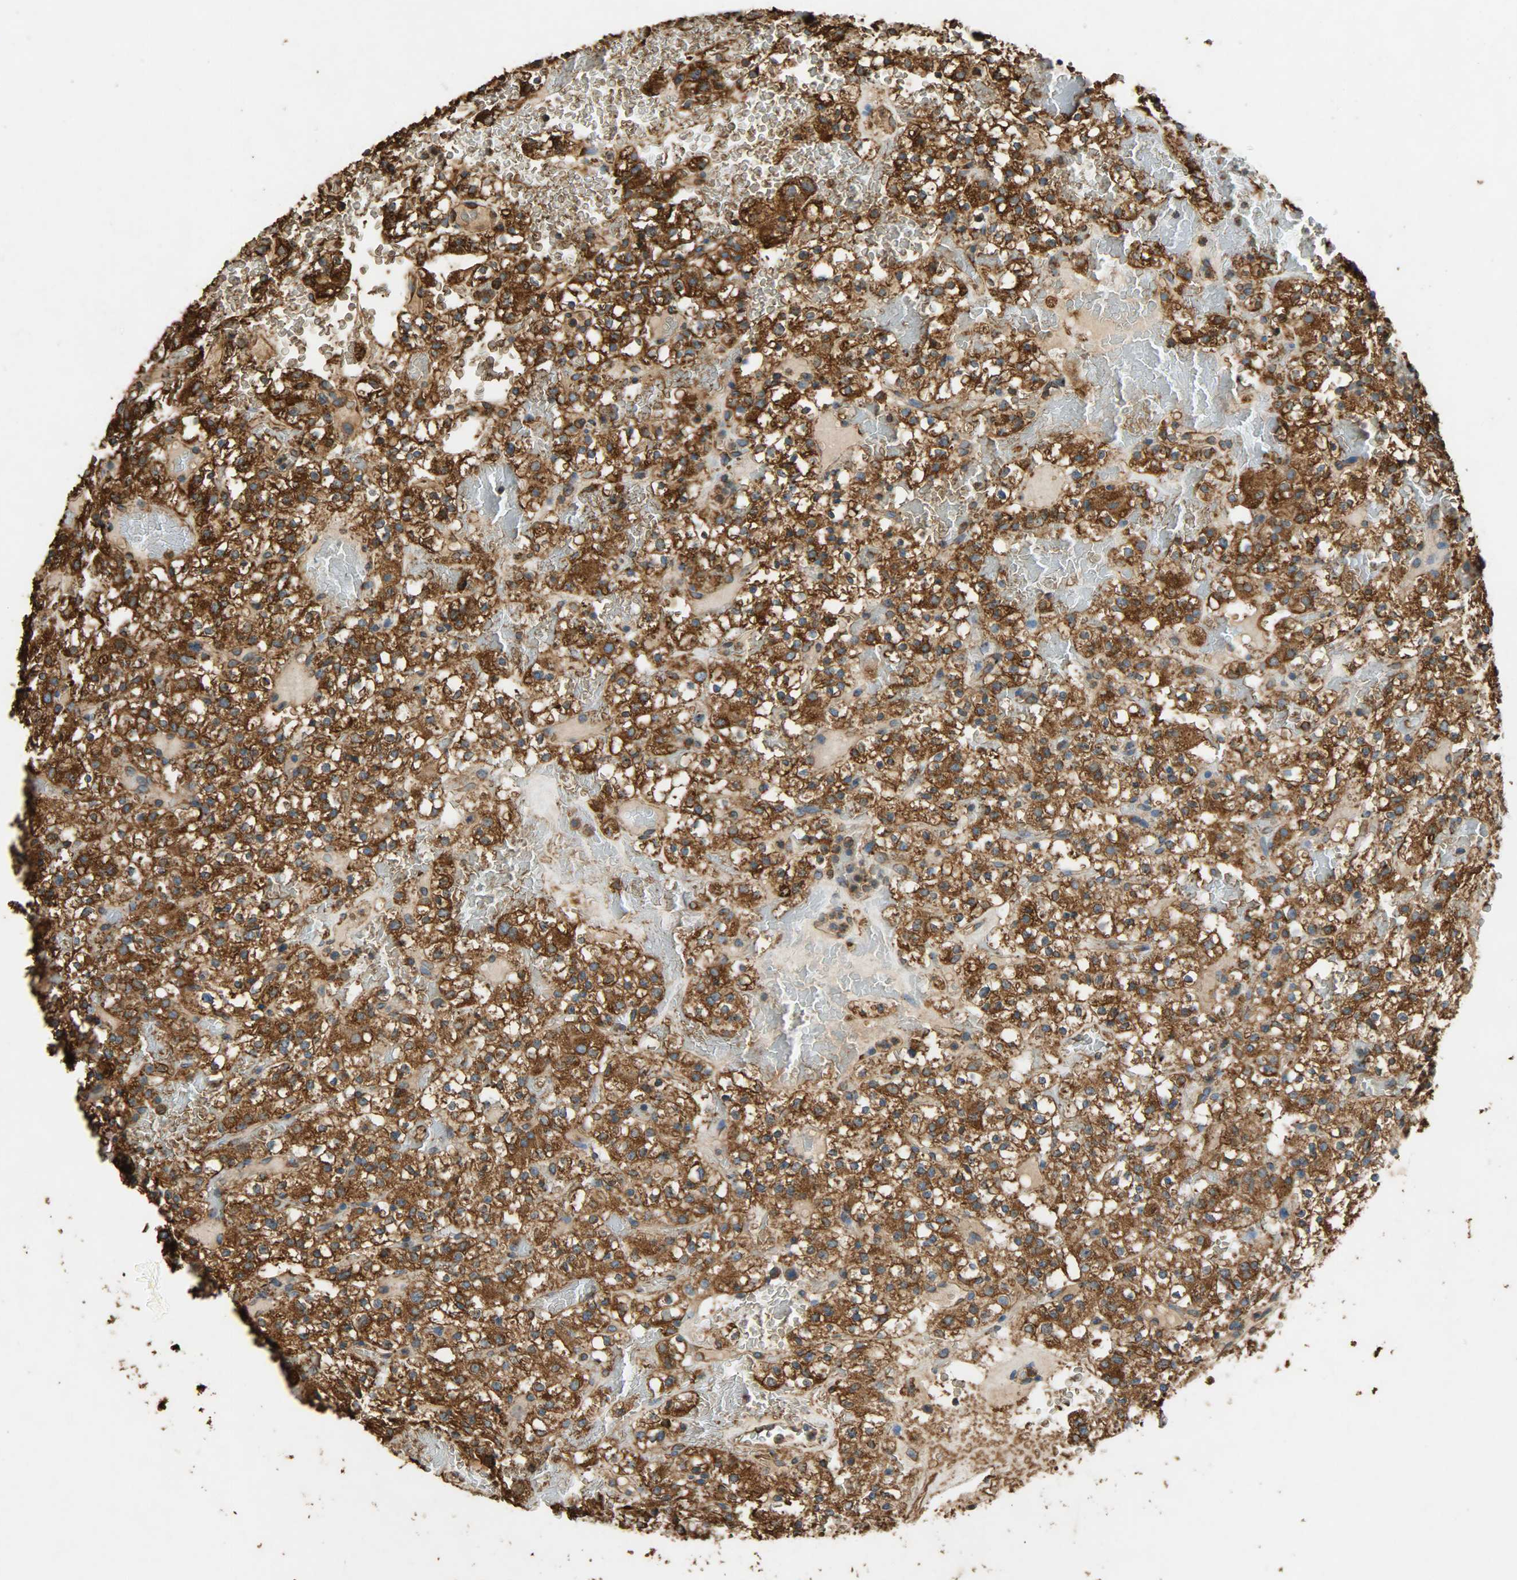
{"staining": {"intensity": "strong", "quantity": ">75%", "location": "cytoplasmic/membranous"}, "tissue": "renal cancer", "cell_type": "Tumor cells", "image_type": "cancer", "snomed": [{"axis": "morphology", "description": "Normal tissue, NOS"}, {"axis": "morphology", "description": "Adenocarcinoma, NOS"}, {"axis": "topography", "description": "Kidney"}], "caption": "Adenocarcinoma (renal) stained with a brown dye shows strong cytoplasmic/membranous positive expression in about >75% of tumor cells.", "gene": "HSP90B1", "patient": {"sex": "female", "age": 72}}